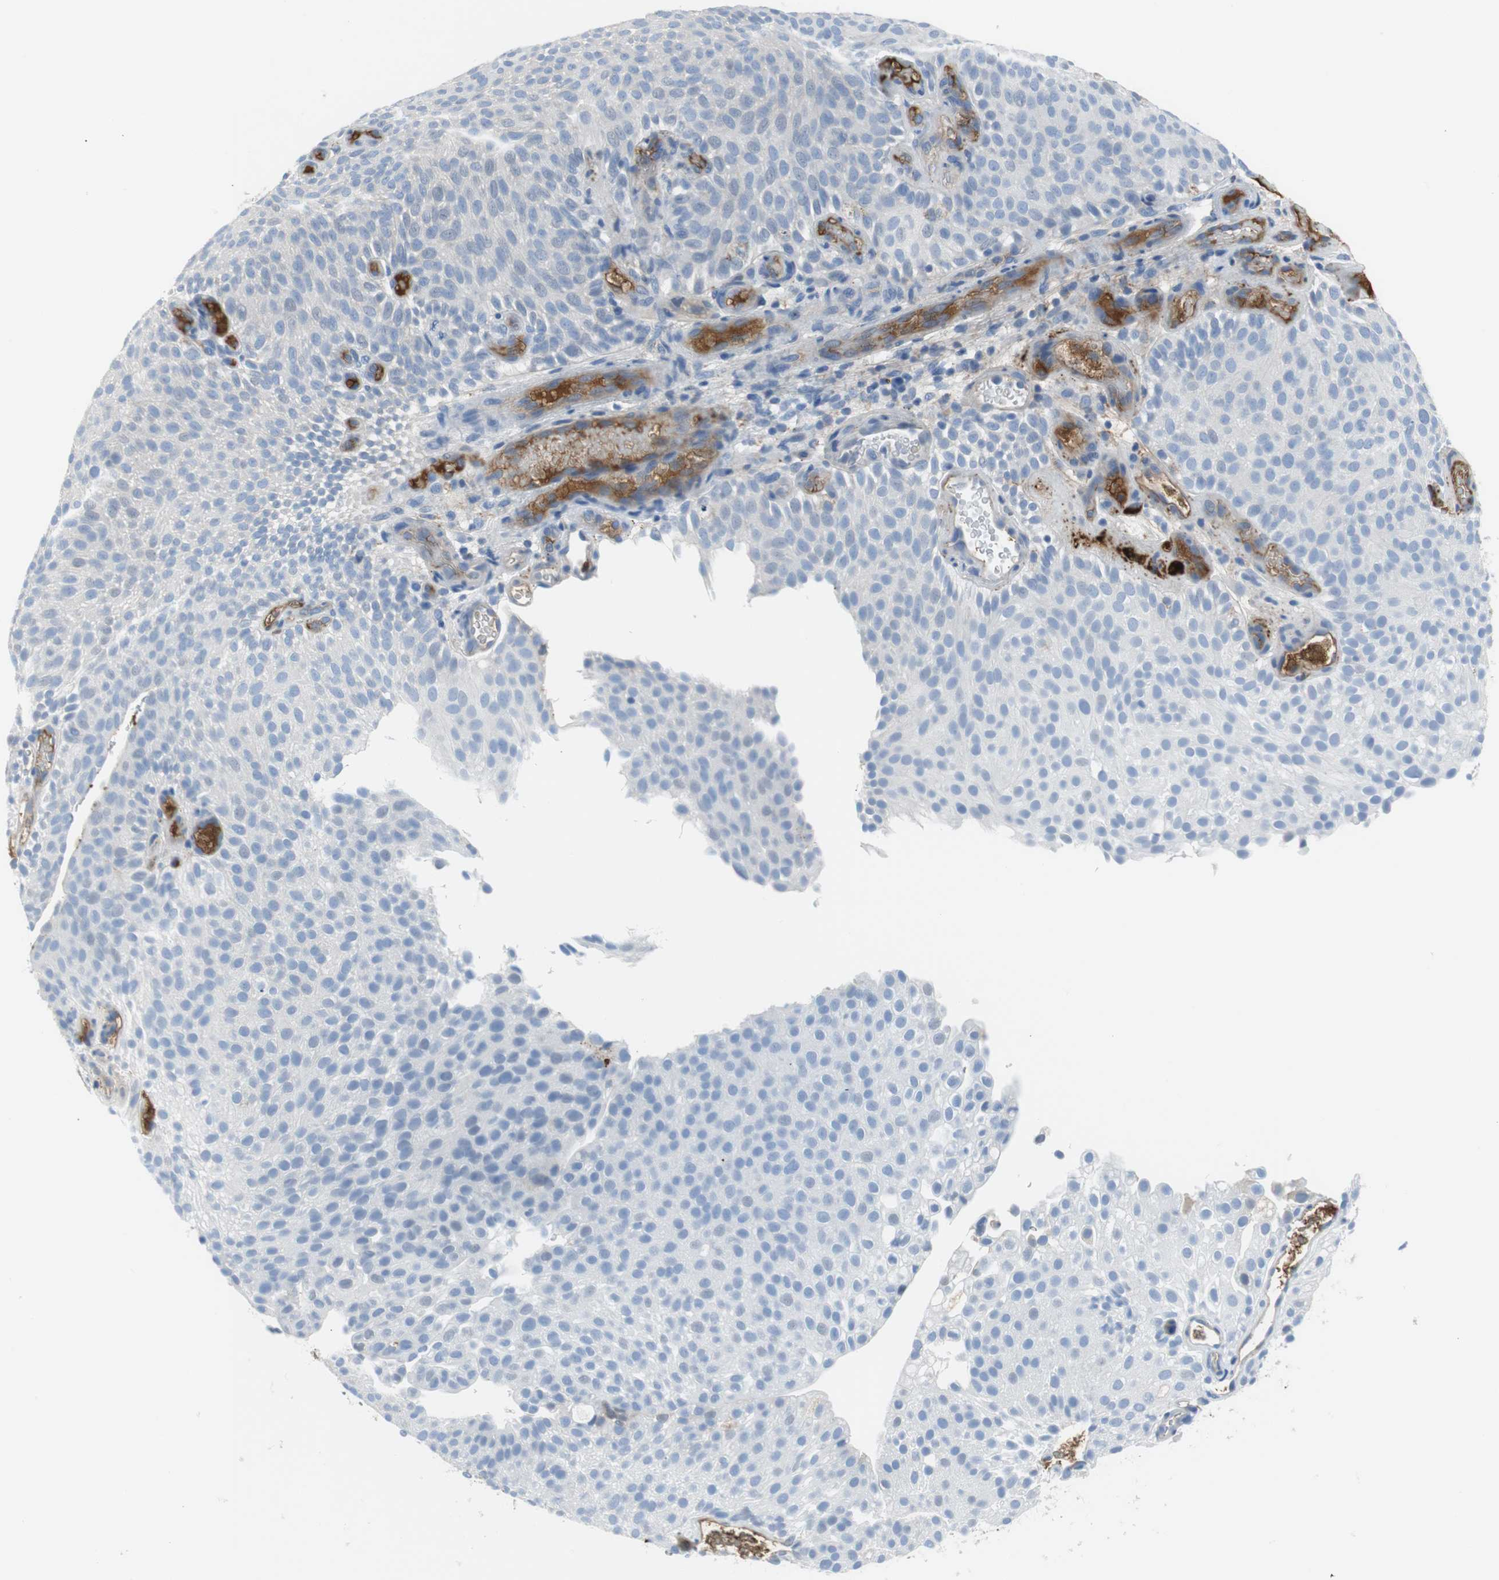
{"staining": {"intensity": "negative", "quantity": "none", "location": "none"}, "tissue": "urothelial cancer", "cell_type": "Tumor cells", "image_type": "cancer", "snomed": [{"axis": "morphology", "description": "Urothelial carcinoma, Low grade"}, {"axis": "topography", "description": "Urinary bladder"}], "caption": "This is a histopathology image of immunohistochemistry (IHC) staining of urothelial cancer, which shows no staining in tumor cells. (DAB immunohistochemistry (IHC), high magnification).", "gene": "APCS", "patient": {"sex": "male", "age": 78}}